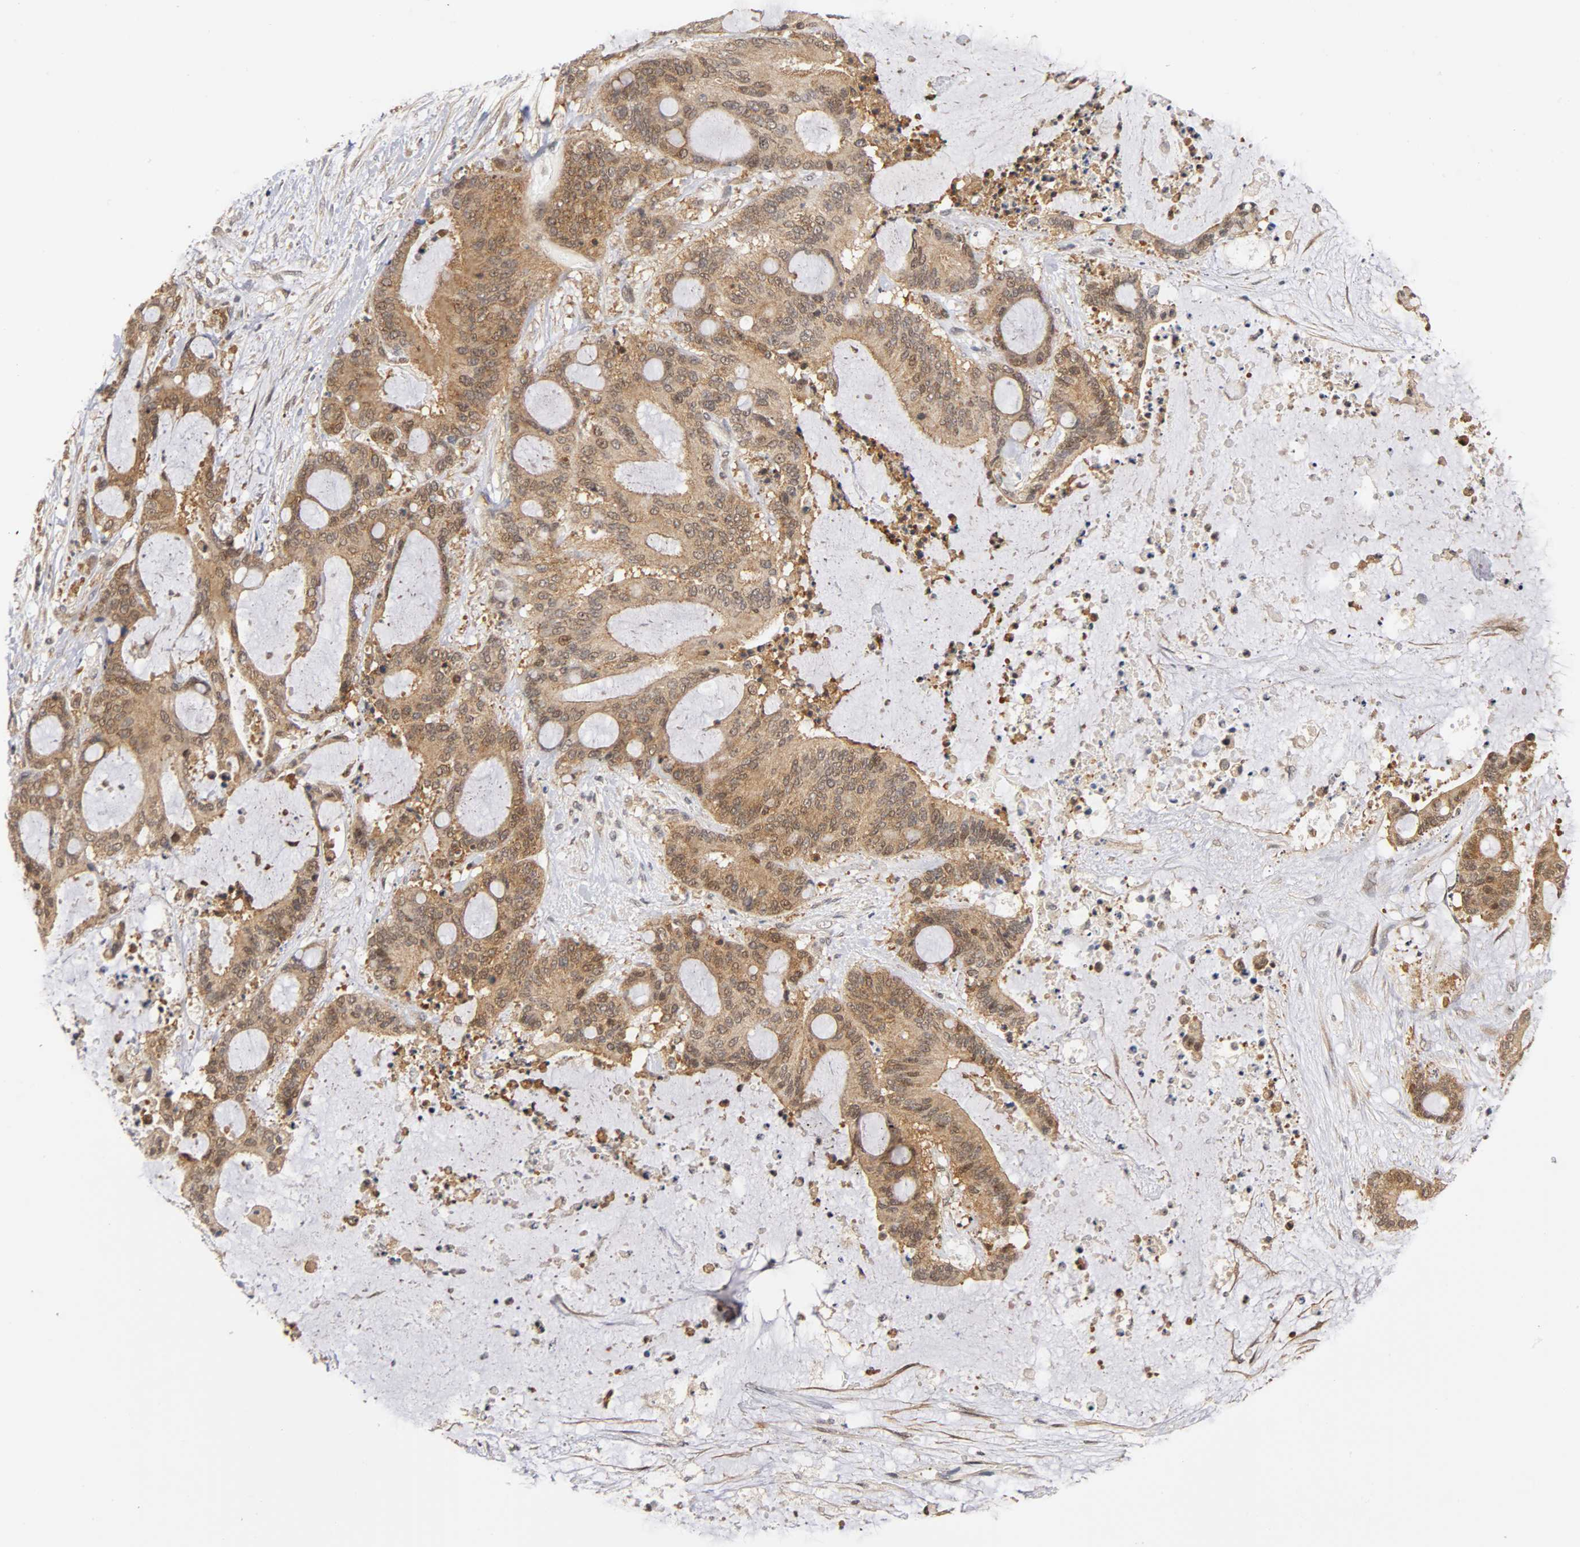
{"staining": {"intensity": "moderate", "quantity": ">75%", "location": "cytoplasmic/membranous,nuclear"}, "tissue": "liver cancer", "cell_type": "Tumor cells", "image_type": "cancer", "snomed": [{"axis": "morphology", "description": "Cholangiocarcinoma"}, {"axis": "topography", "description": "Liver"}], "caption": "Immunohistochemical staining of cholangiocarcinoma (liver) reveals medium levels of moderate cytoplasmic/membranous and nuclear protein expression in approximately >75% of tumor cells.", "gene": "UBE2M", "patient": {"sex": "female", "age": 73}}